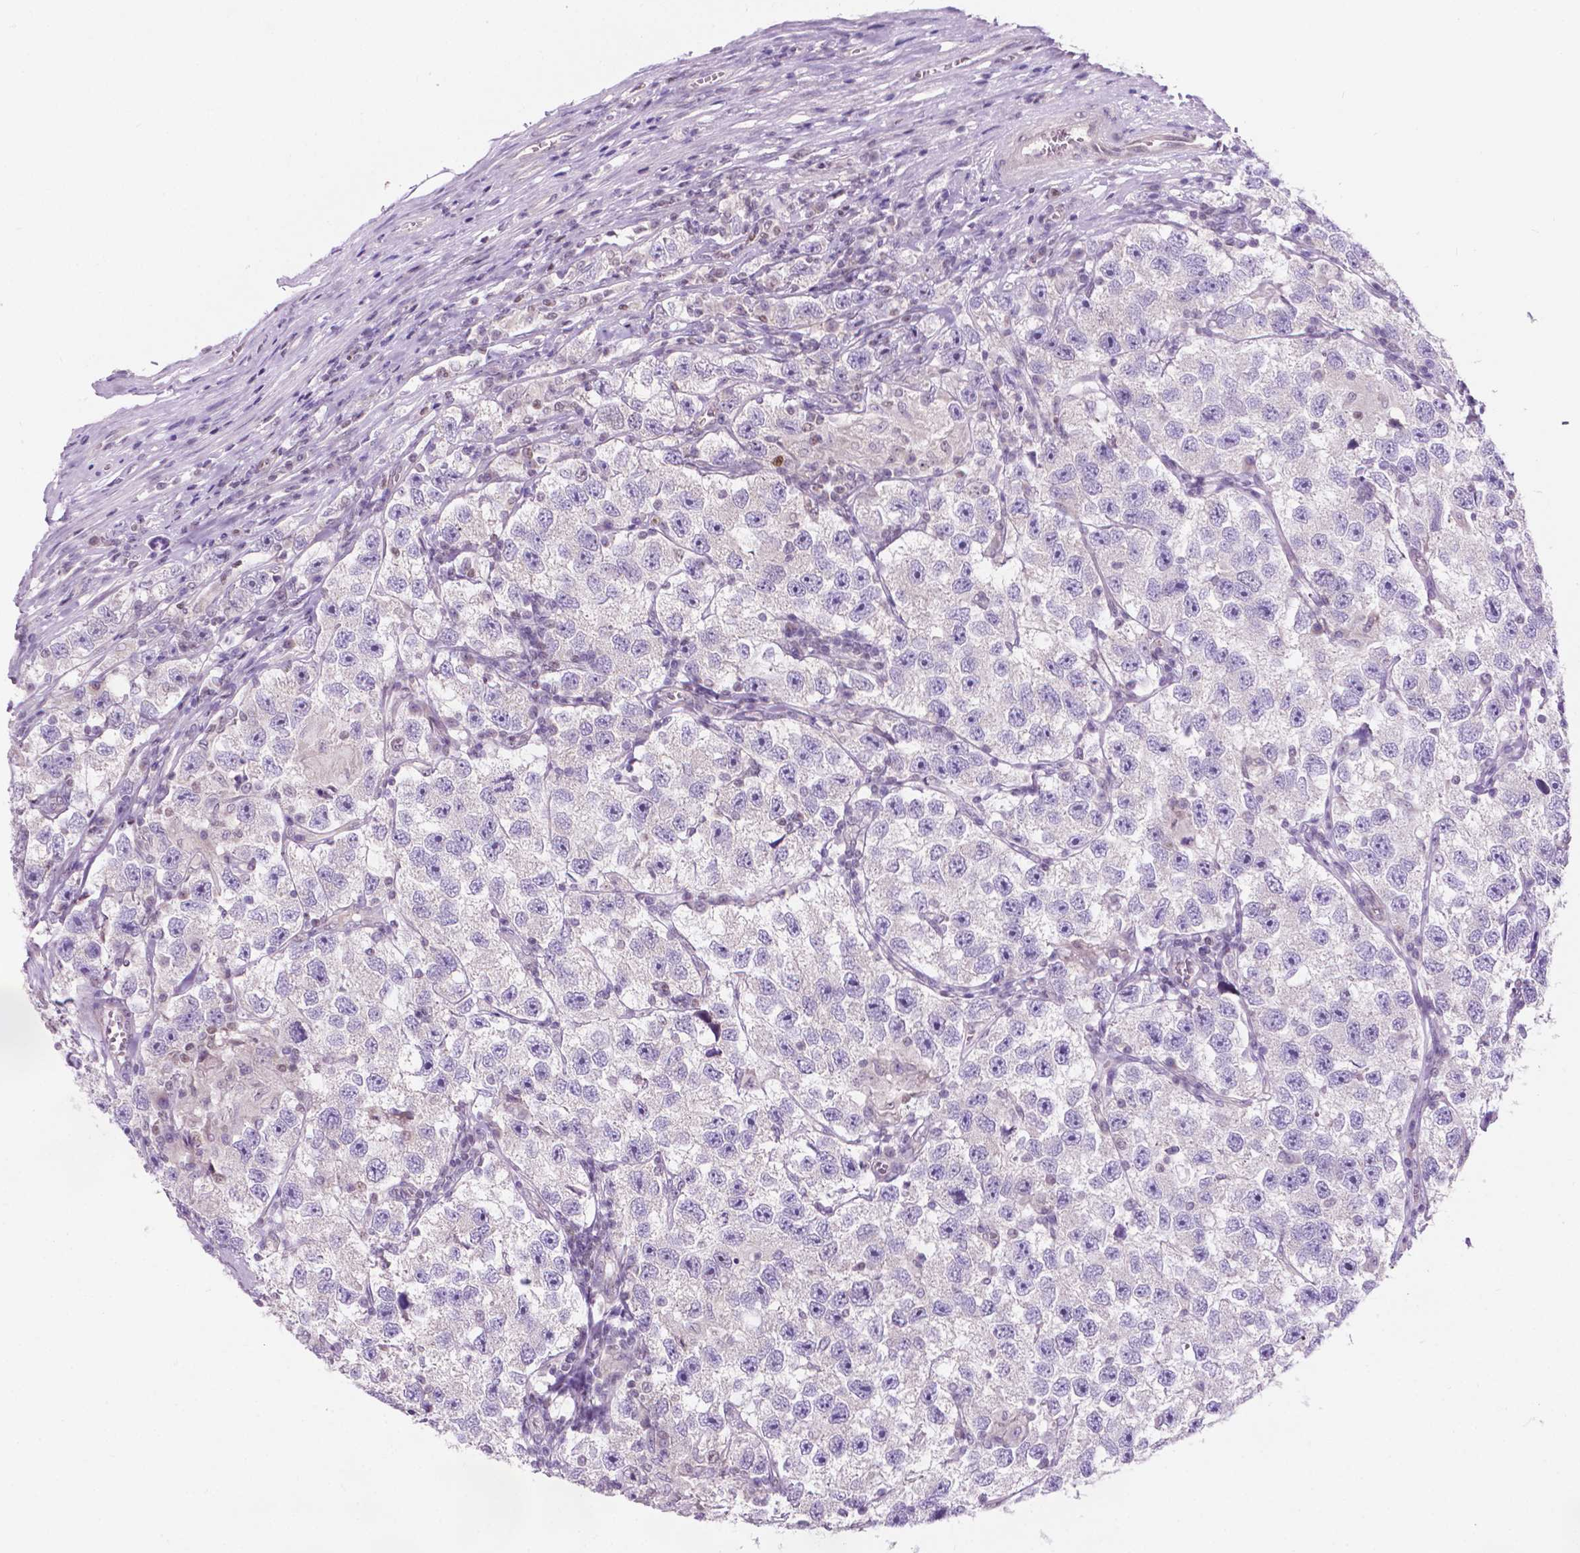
{"staining": {"intensity": "negative", "quantity": "none", "location": "none"}, "tissue": "testis cancer", "cell_type": "Tumor cells", "image_type": "cancer", "snomed": [{"axis": "morphology", "description": "Seminoma, NOS"}, {"axis": "topography", "description": "Testis"}], "caption": "A photomicrograph of testis seminoma stained for a protein demonstrates no brown staining in tumor cells.", "gene": "FAM50B", "patient": {"sex": "male", "age": 26}}